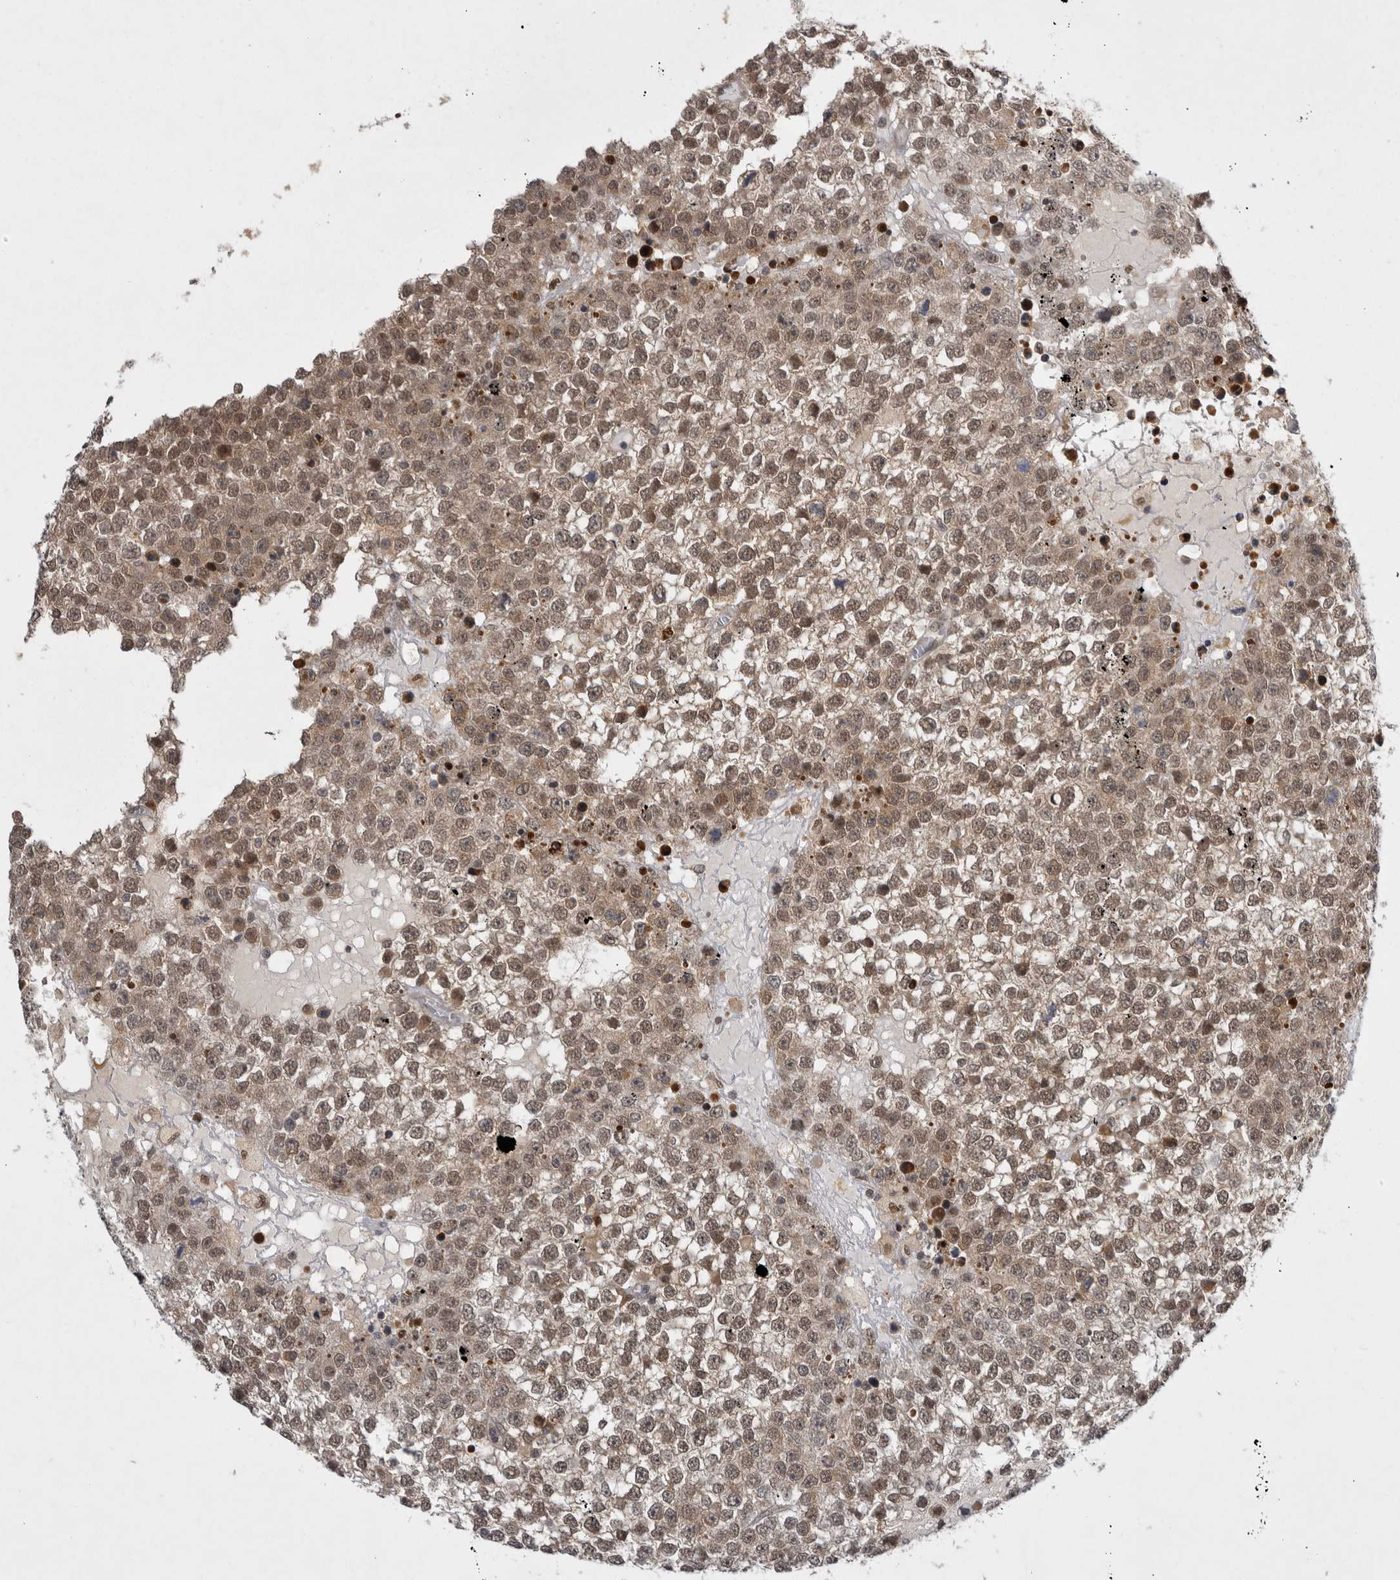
{"staining": {"intensity": "moderate", "quantity": ">75%", "location": "cytoplasmic/membranous,nuclear"}, "tissue": "testis cancer", "cell_type": "Tumor cells", "image_type": "cancer", "snomed": [{"axis": "morphology", "description": "Seminoma, NOS"}, {"axis": "topography", "description": "Testis"}], "caption": "Protein staining reveals moderate cytoplasmic/membranous and nuclear staining in approximately >75% of tumor cells in testis cancer. The staining was performed using DAB to visualize the protein expression in brown, while the nuclei were stained in blue with hematoxylin (Magnification: 20x).", "gene": "PSMB2", "patient": {"sex": "male", "age": 65}}